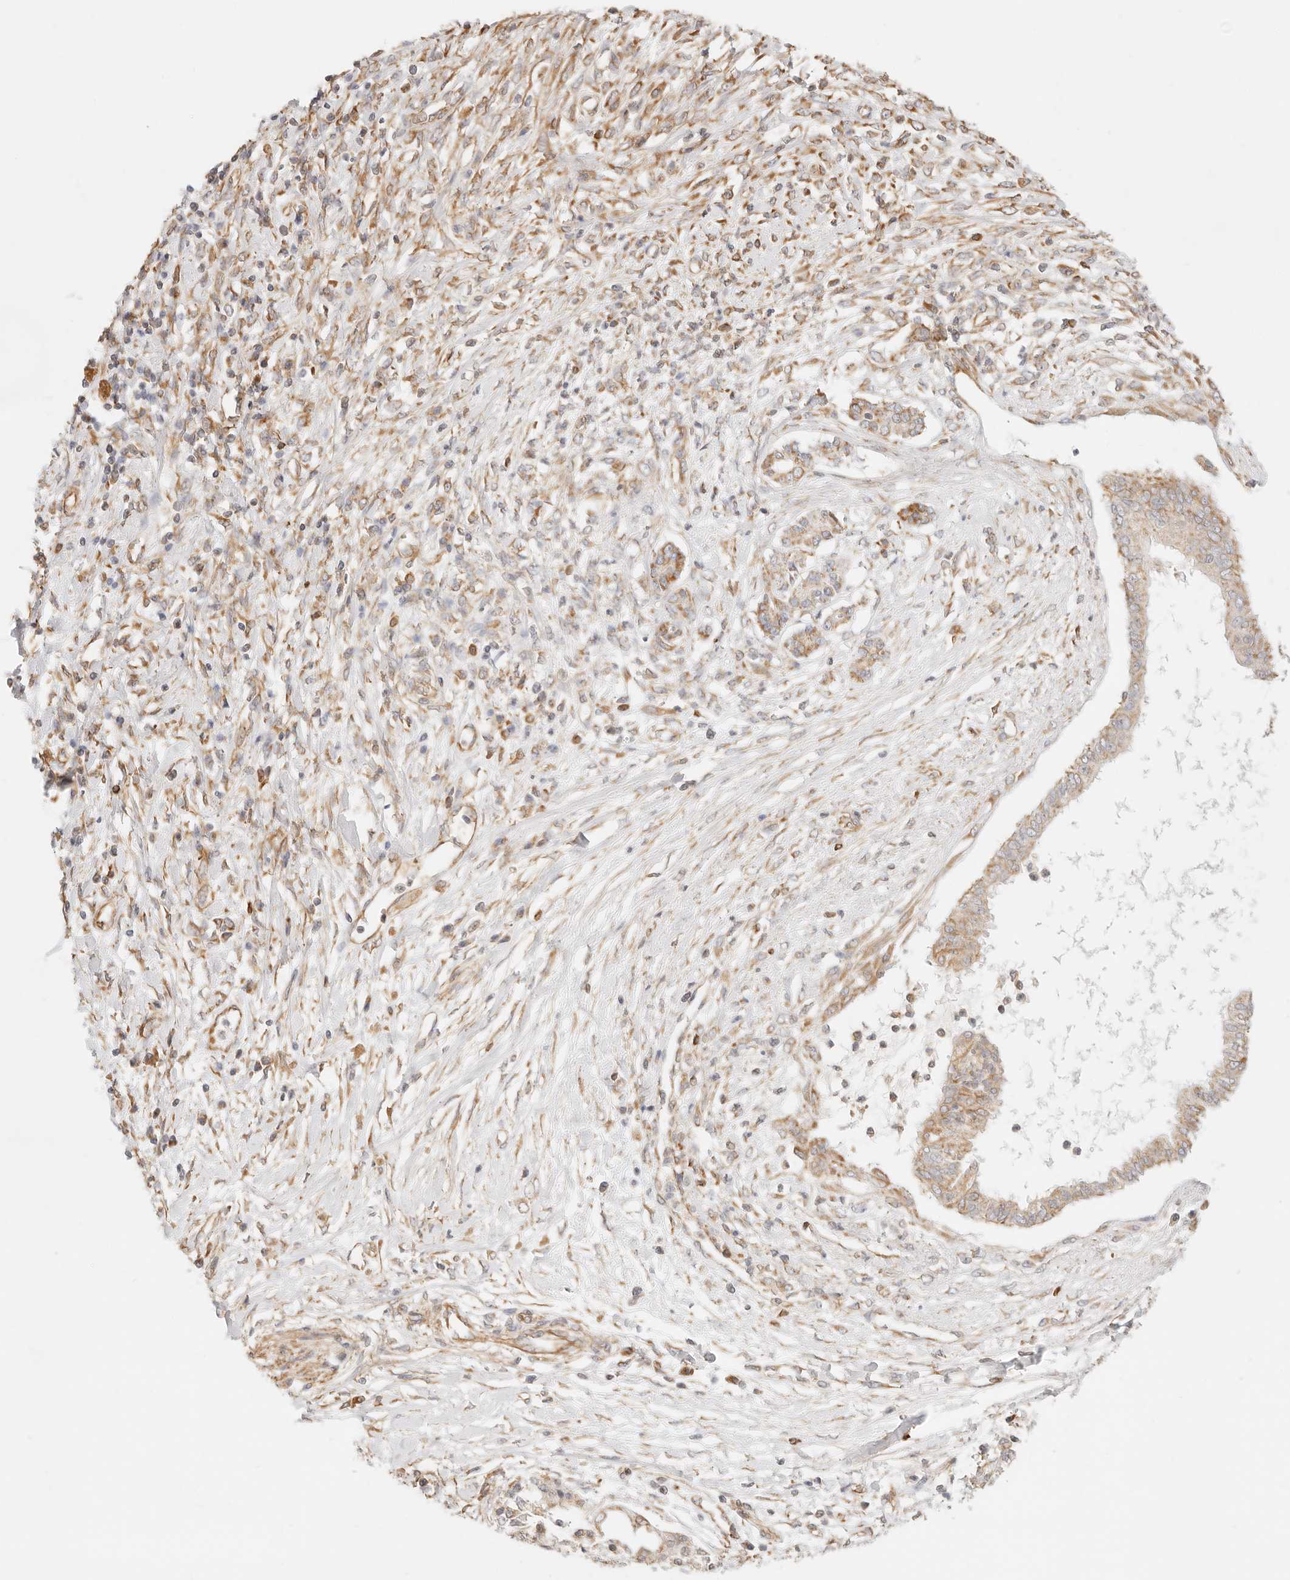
{"staining": {"intensity": "moderate", "quantity": ">75%", "location": "cytoplasmic/membranous"}, "tissue": "pancreatic cancer", "cell_type": "Tumor cells", "image_type": "cancer", "snomed": [{"axis": "morphology", "description": "Adenocarcinoma, NOS"}, {"axis": "topography", "description": "Pancreas"}], "caption": "Human pancreatic cancer stained for a protein (brown) displays moderate cytoplasmic/membranous positive expression in about >75% of tumor cells.", "gene": "ZC3H11A", "patient": {"sex": "female", "age": 56}}